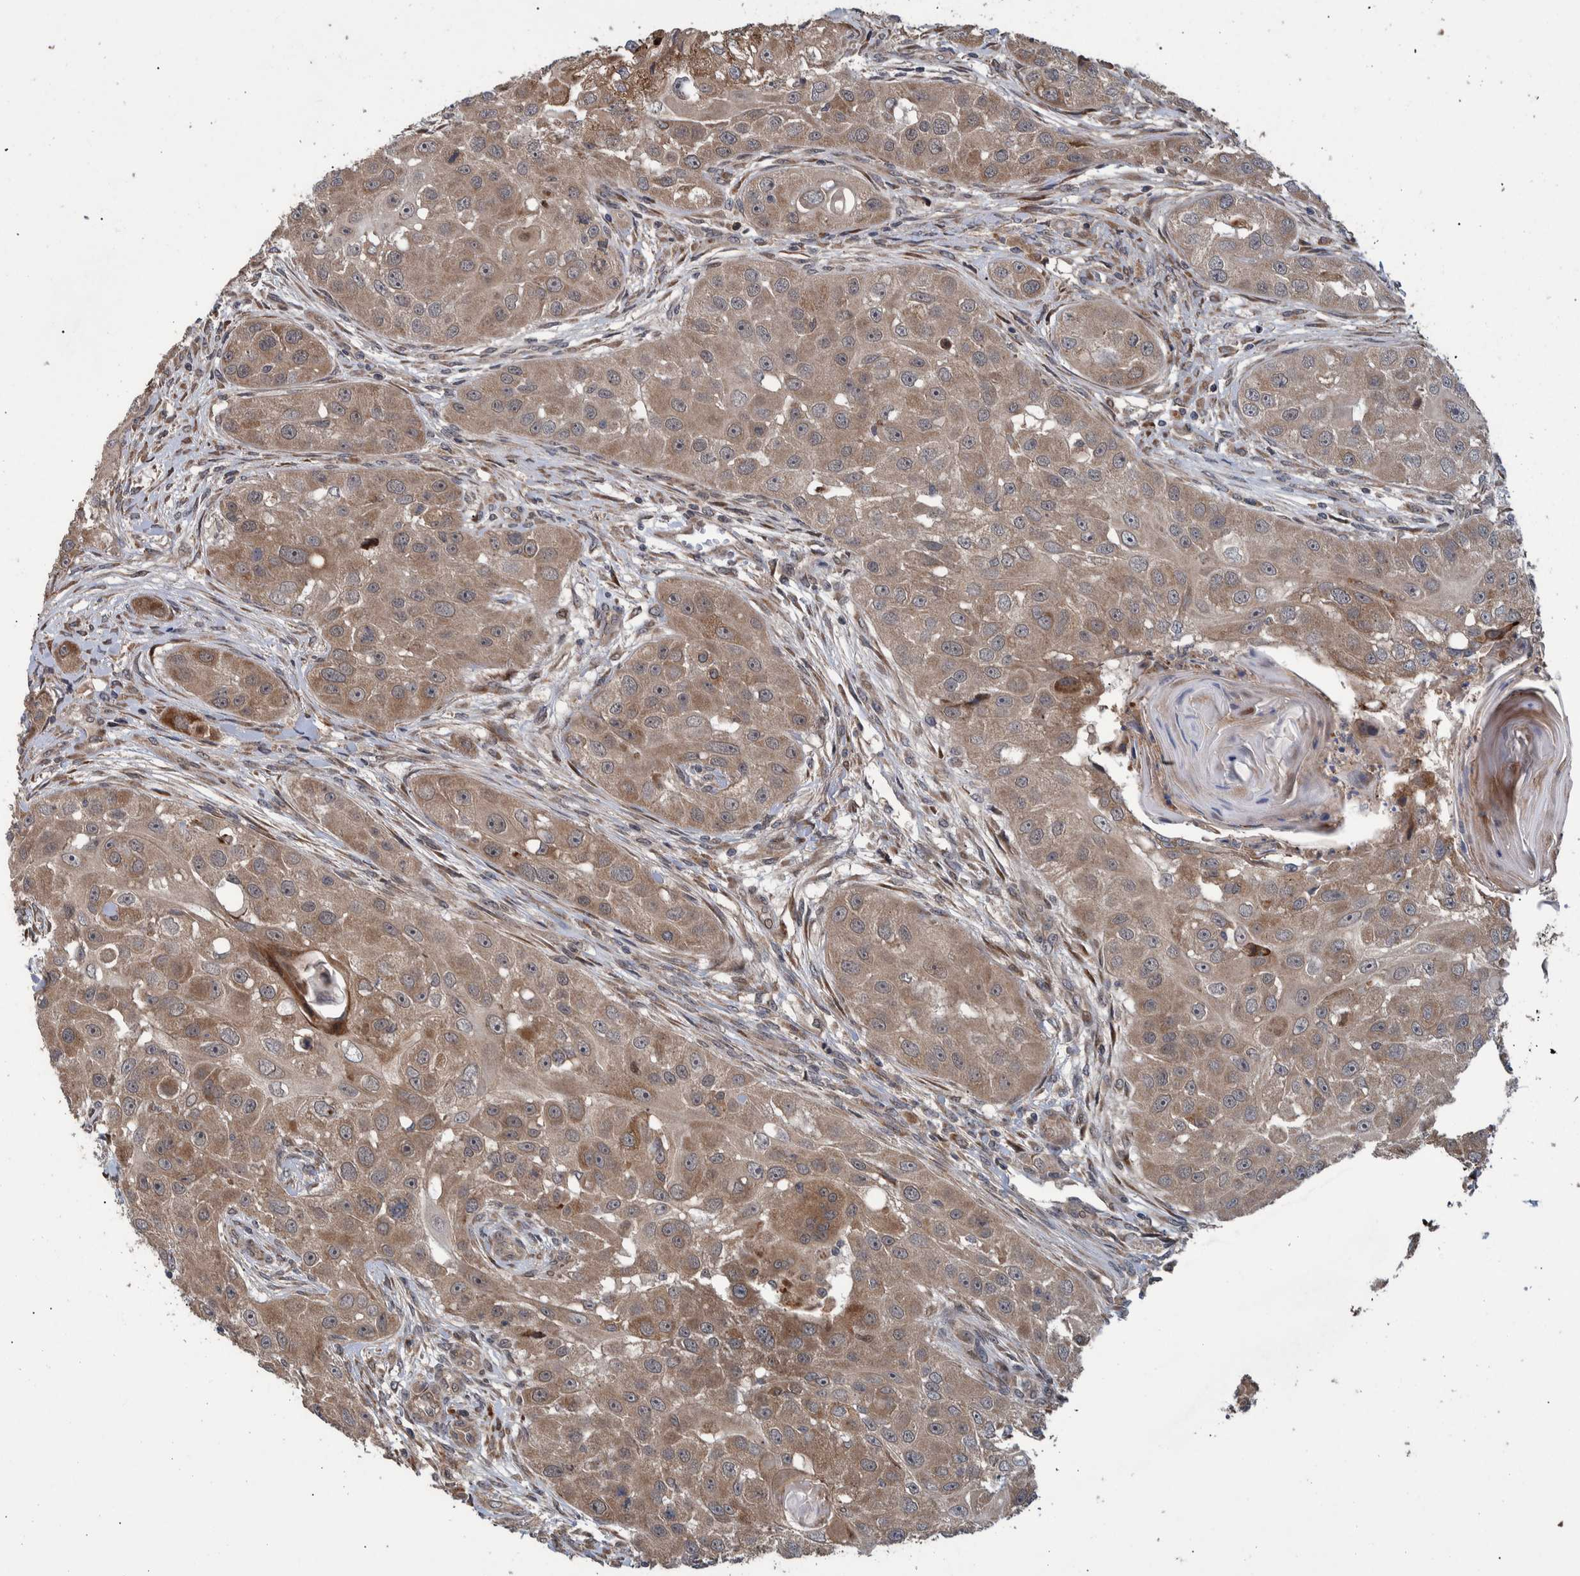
{"staining": {"intensity": "weak", "quantity": ">75%", "location": "cytoplasmic/membranous"}, "tissue": "head and neck cancer", "cell_type": "Tumor cells", "image_type": "cancer", "snomed": [{"axis": "morphology", "description": "Normal tissue, NOS"}, {"axis": "morphology", "description": "Squamous cell carcinoma, NOS"}, {"axis": "topography", "description": "Skeletal muscle"}, {"axis": "topography", "description": "Head-Neck"}], "caption": "An image showing weak cytoplasmic/membranous positivity in about >75% of tumor cells in head and neck cancer, as visualized by brown immunohistochemical staining.", "gene": "B3GNTL1", "patient": {"sex": "male", "age": 51}}